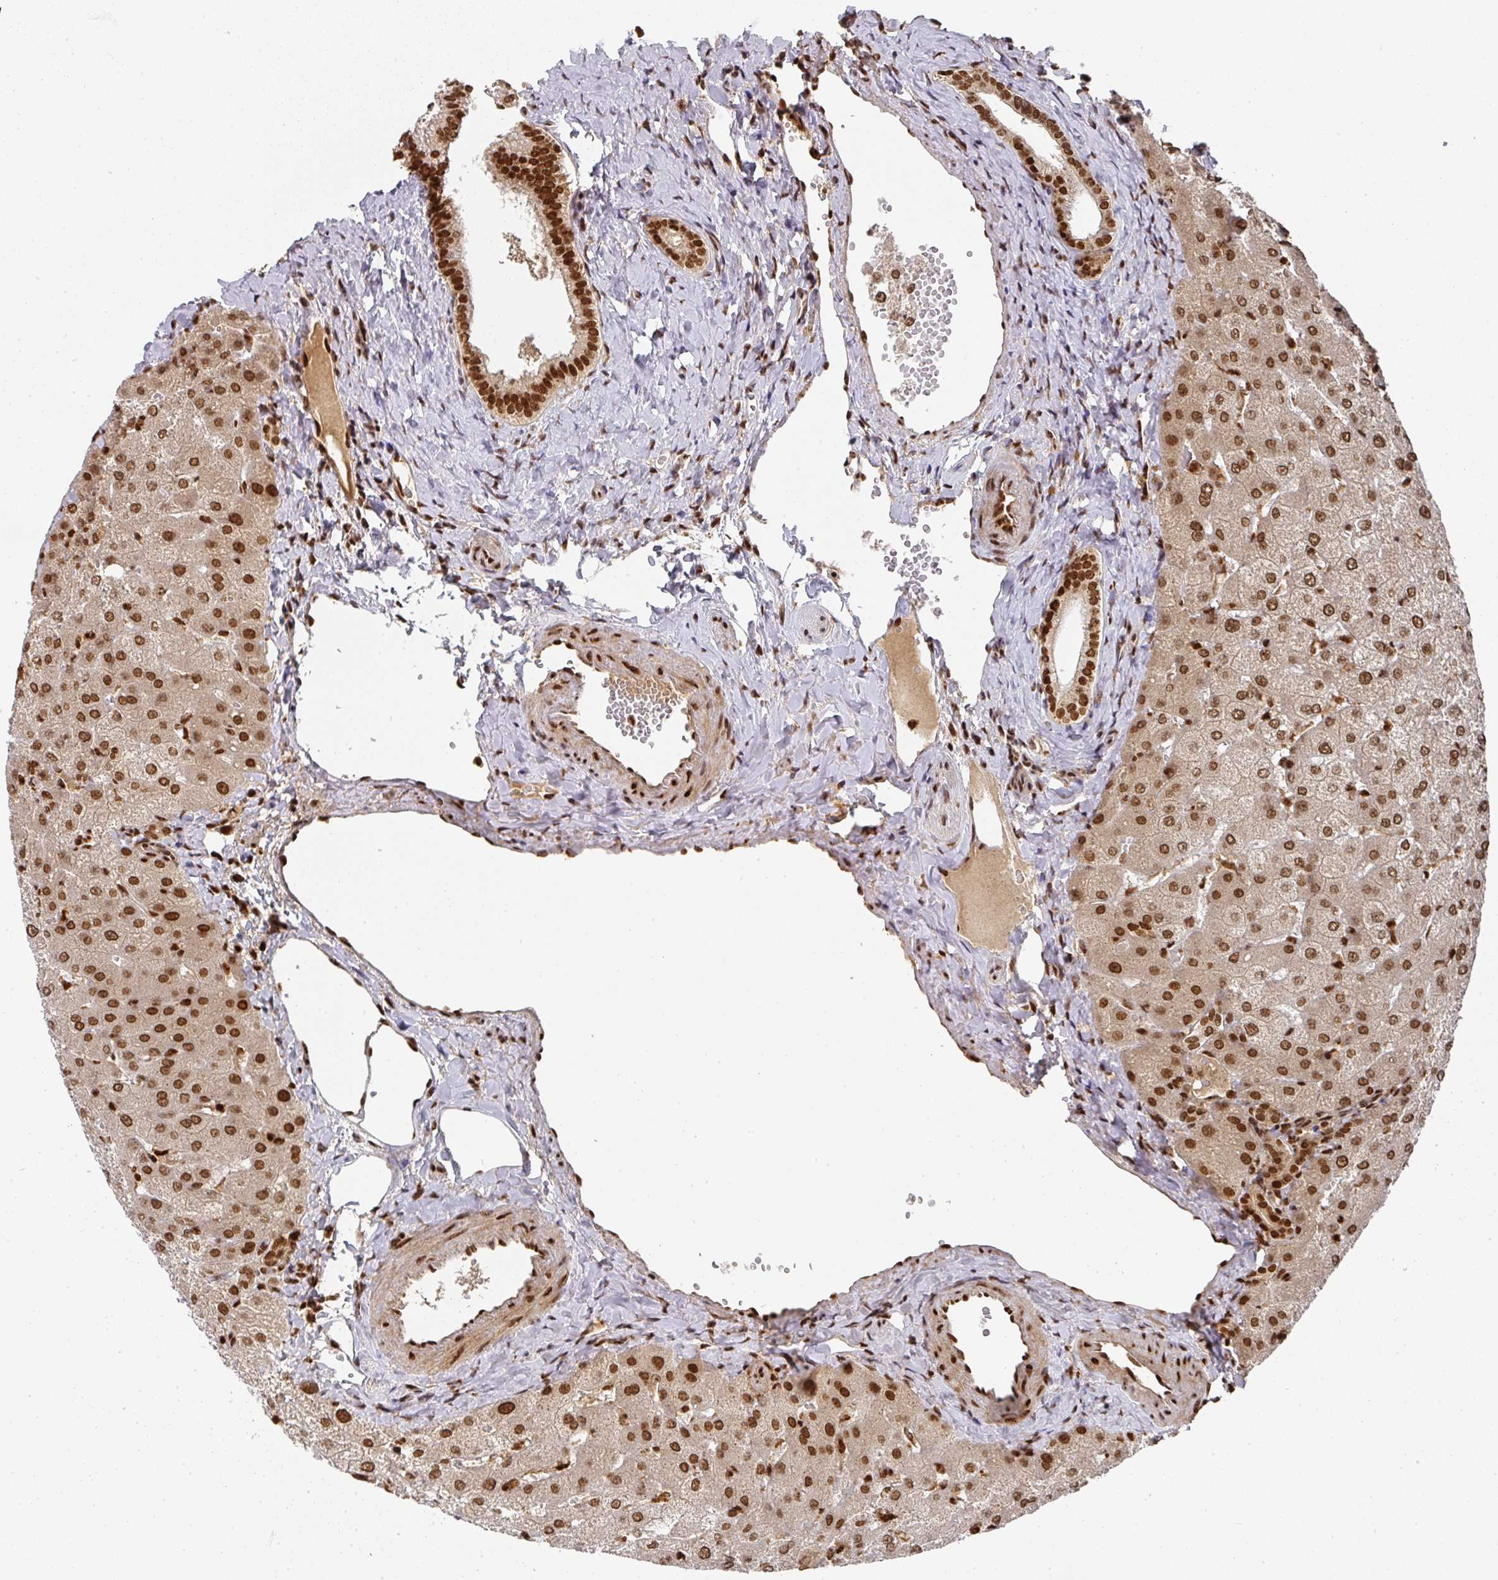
{"staining": {"intensity": "strong", "quantity": ">75%", "location": "nuclear"}, "tissue": "liver", "cell_type": "Cholangiocytes", "image_type": "normal", "snomed": [{"axis": "morphology", "description": "Normal tissue, NOS"}, {"axis": "topography", "description": "Liver"}], "caption": "Human liver stained with a brown dye shows strong nuclear positive expression in approximately >75% of cholangiocytes.", "gene": "DIDO1", "patient": {"sex": "female", "age": 54}}